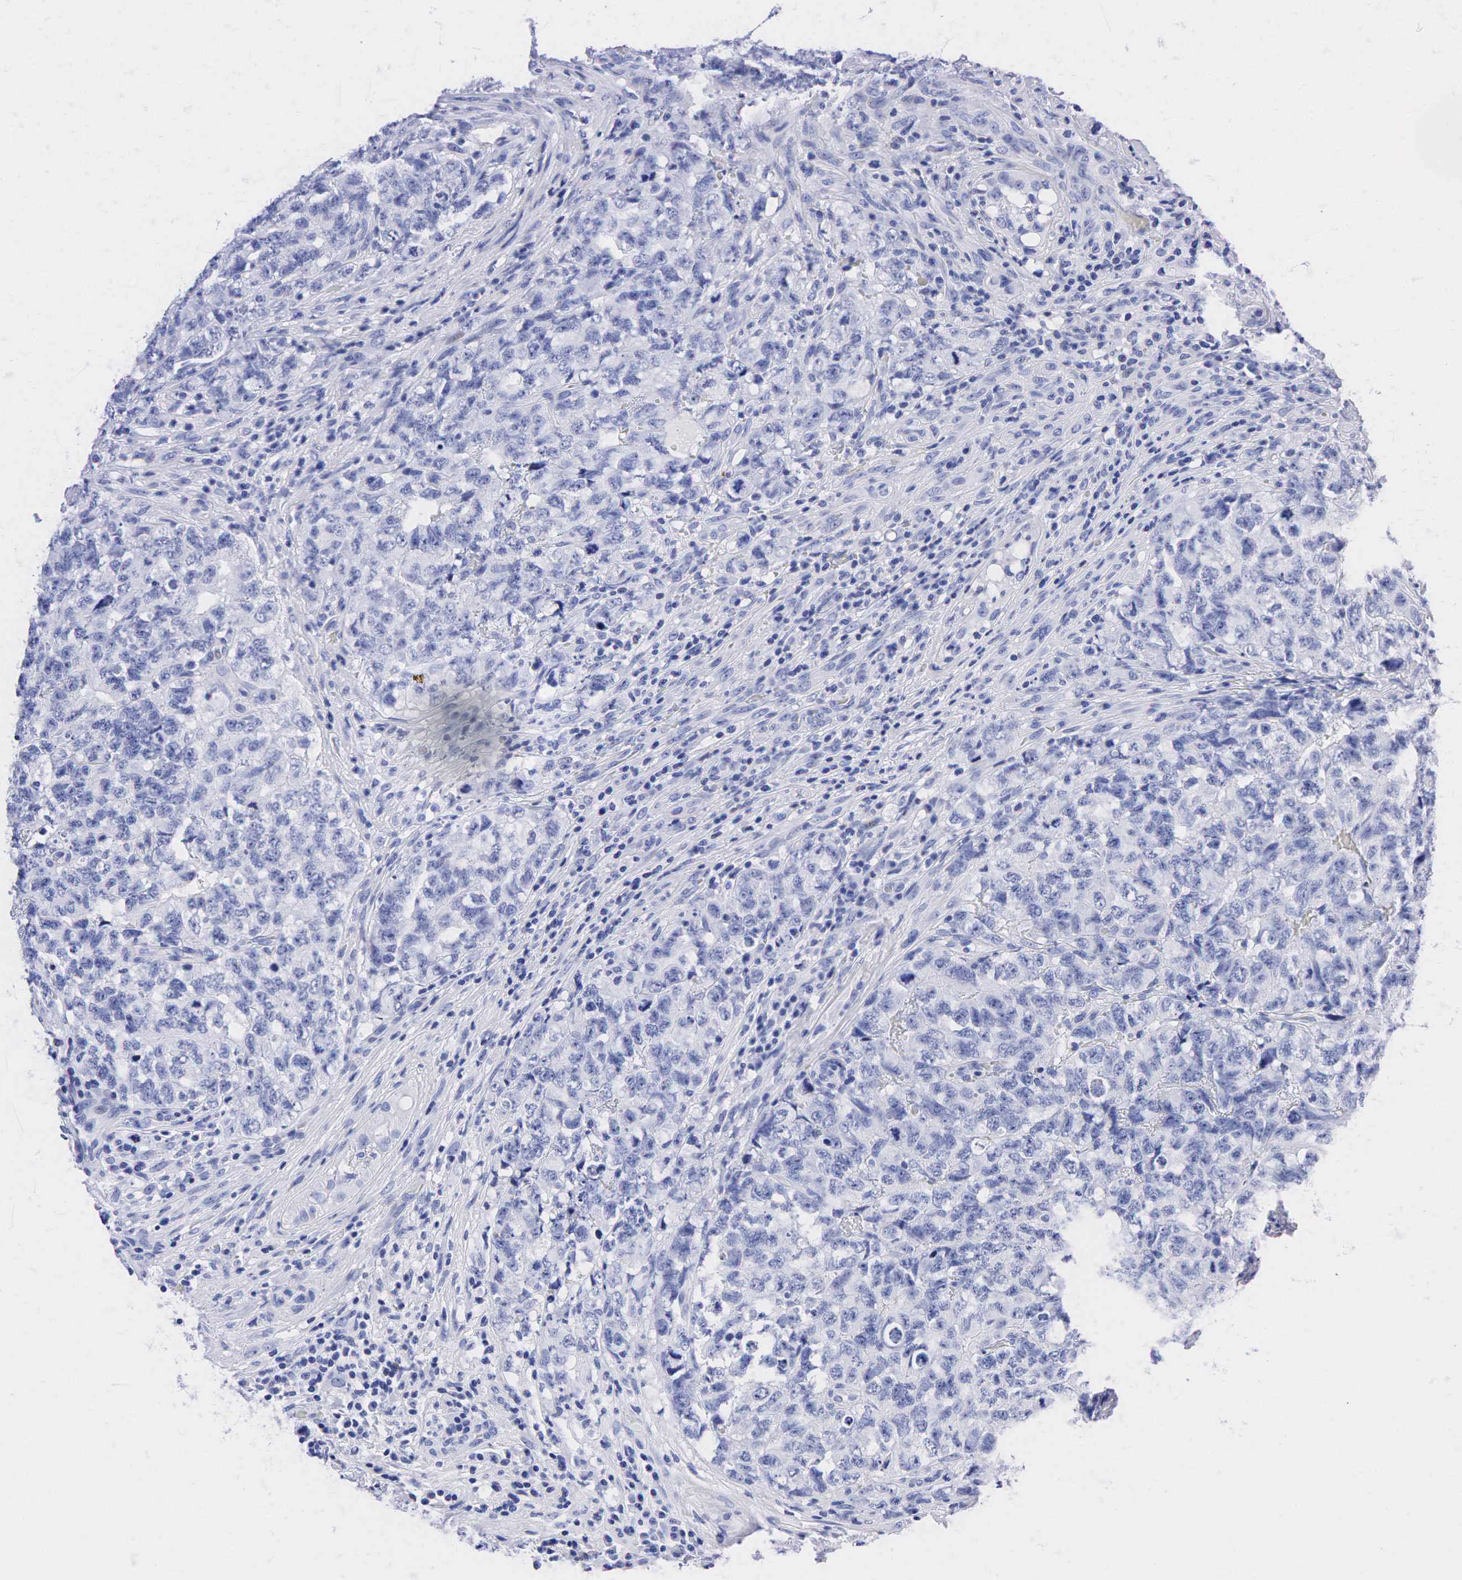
{"staining": {"intensity": "negative", "quantity": "none", "location": "none"}, "tissue": "testis cancer", "cell_type": "Tumor cells", "image_type": "cancer", "snomed": [{"axis": "morphology", "description": "Carcinoma, Embryonal, NOS"}, {"axis": "topography", "description": "Testis"}], "caption": "Human embryonal carcinoma (testis) stained for a protein using IHC shows no expression in tumor cells.", "gene": "PTH", "patient": {"sex": "male", "age": 31}}